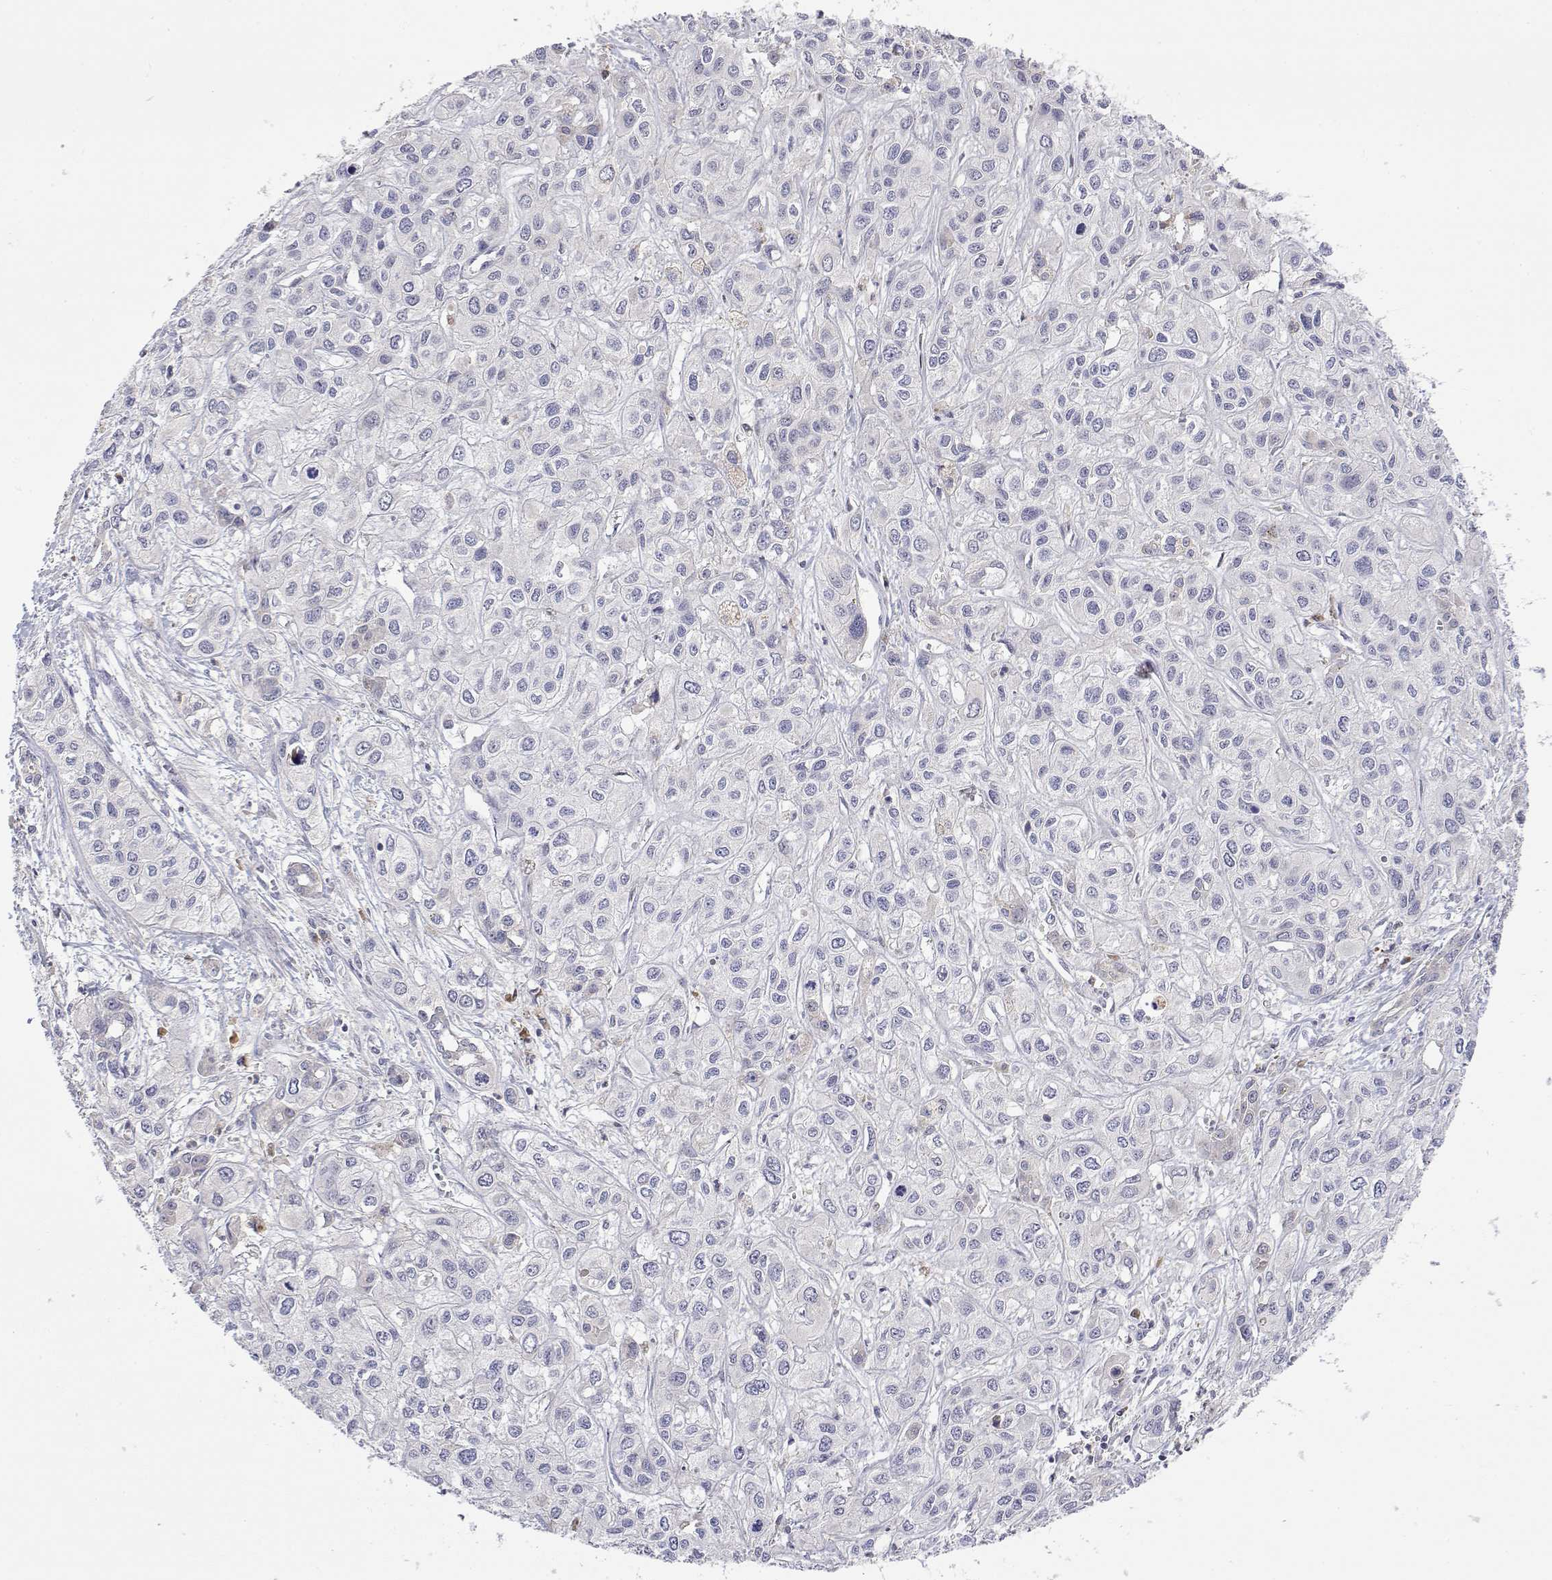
{"staining": {"intensity": "negative", "quantity": "none", "location": "none"}, "tissue": "liver cancer", "cell_type": "Tumor cells", "image_type": "cancer", "snomed": [{"axis": "morphology", "description": "Cholangiocarcinoma"}, {"axis": "topography", "description": "Liver"}], "caption": "Photomicrograph shows no protein expression in tumor cells of liver cancer tissue. Nuclei are stained in blue.", "gene": "IGFBP4", "patient": {"sex": "female", "age": 66}}